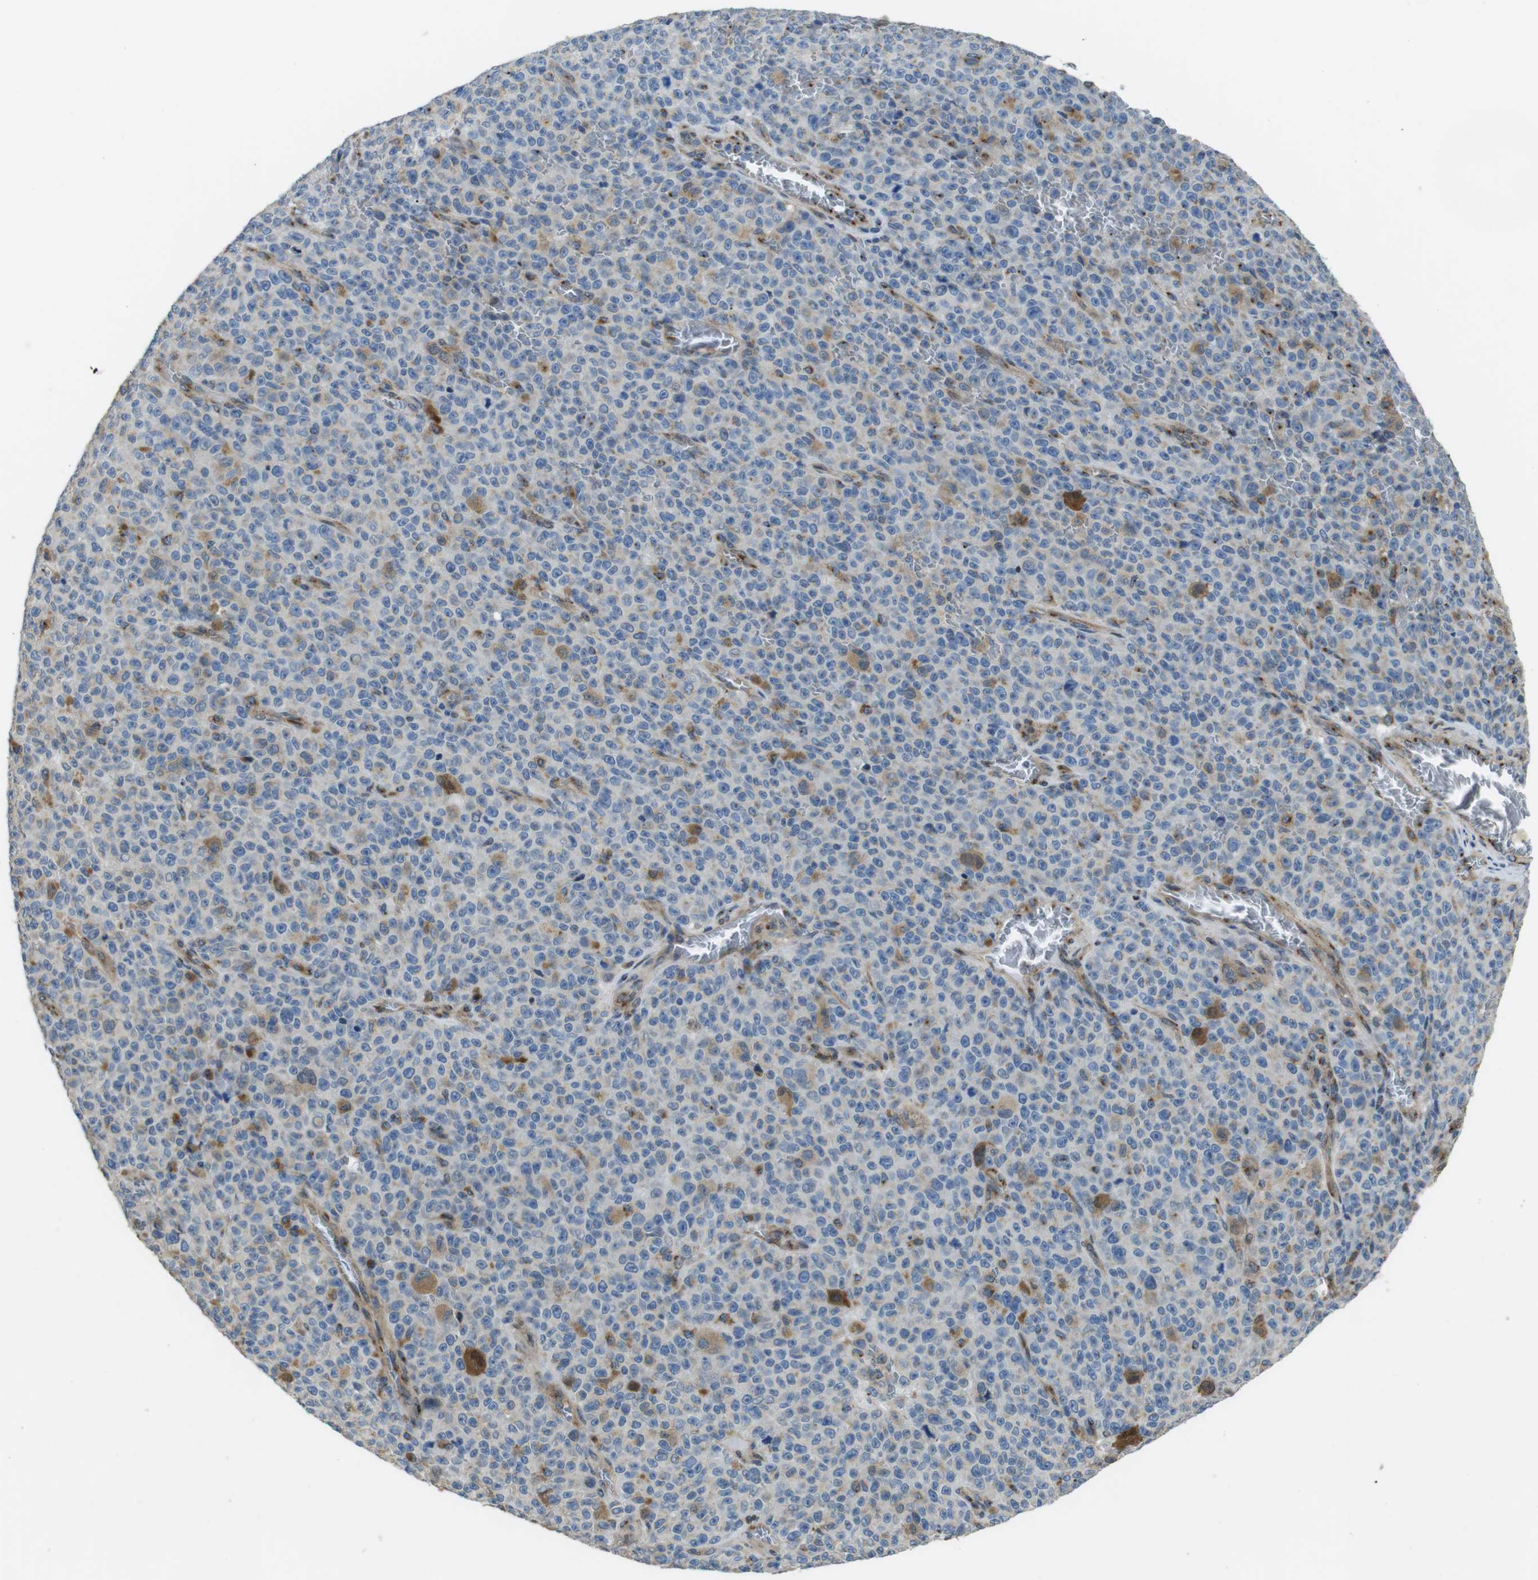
{"staining": {"intensity": "negative", "quantity": "none", "location": "none"}, "tissue": "melanoma", "cell_type": "Tumor cells", "image_type": "cancer", "snomed": [{"axis": "morphology", "description": "Malignant melanoma, NOS"}, {"axis": "topography", "description": "Skin"}], "caption": "Protein analysis of melanoma exhibits no significant expression in tumor cells.", "gene": "RAB6A", "patient": {"sex": "female", "age": 82}}